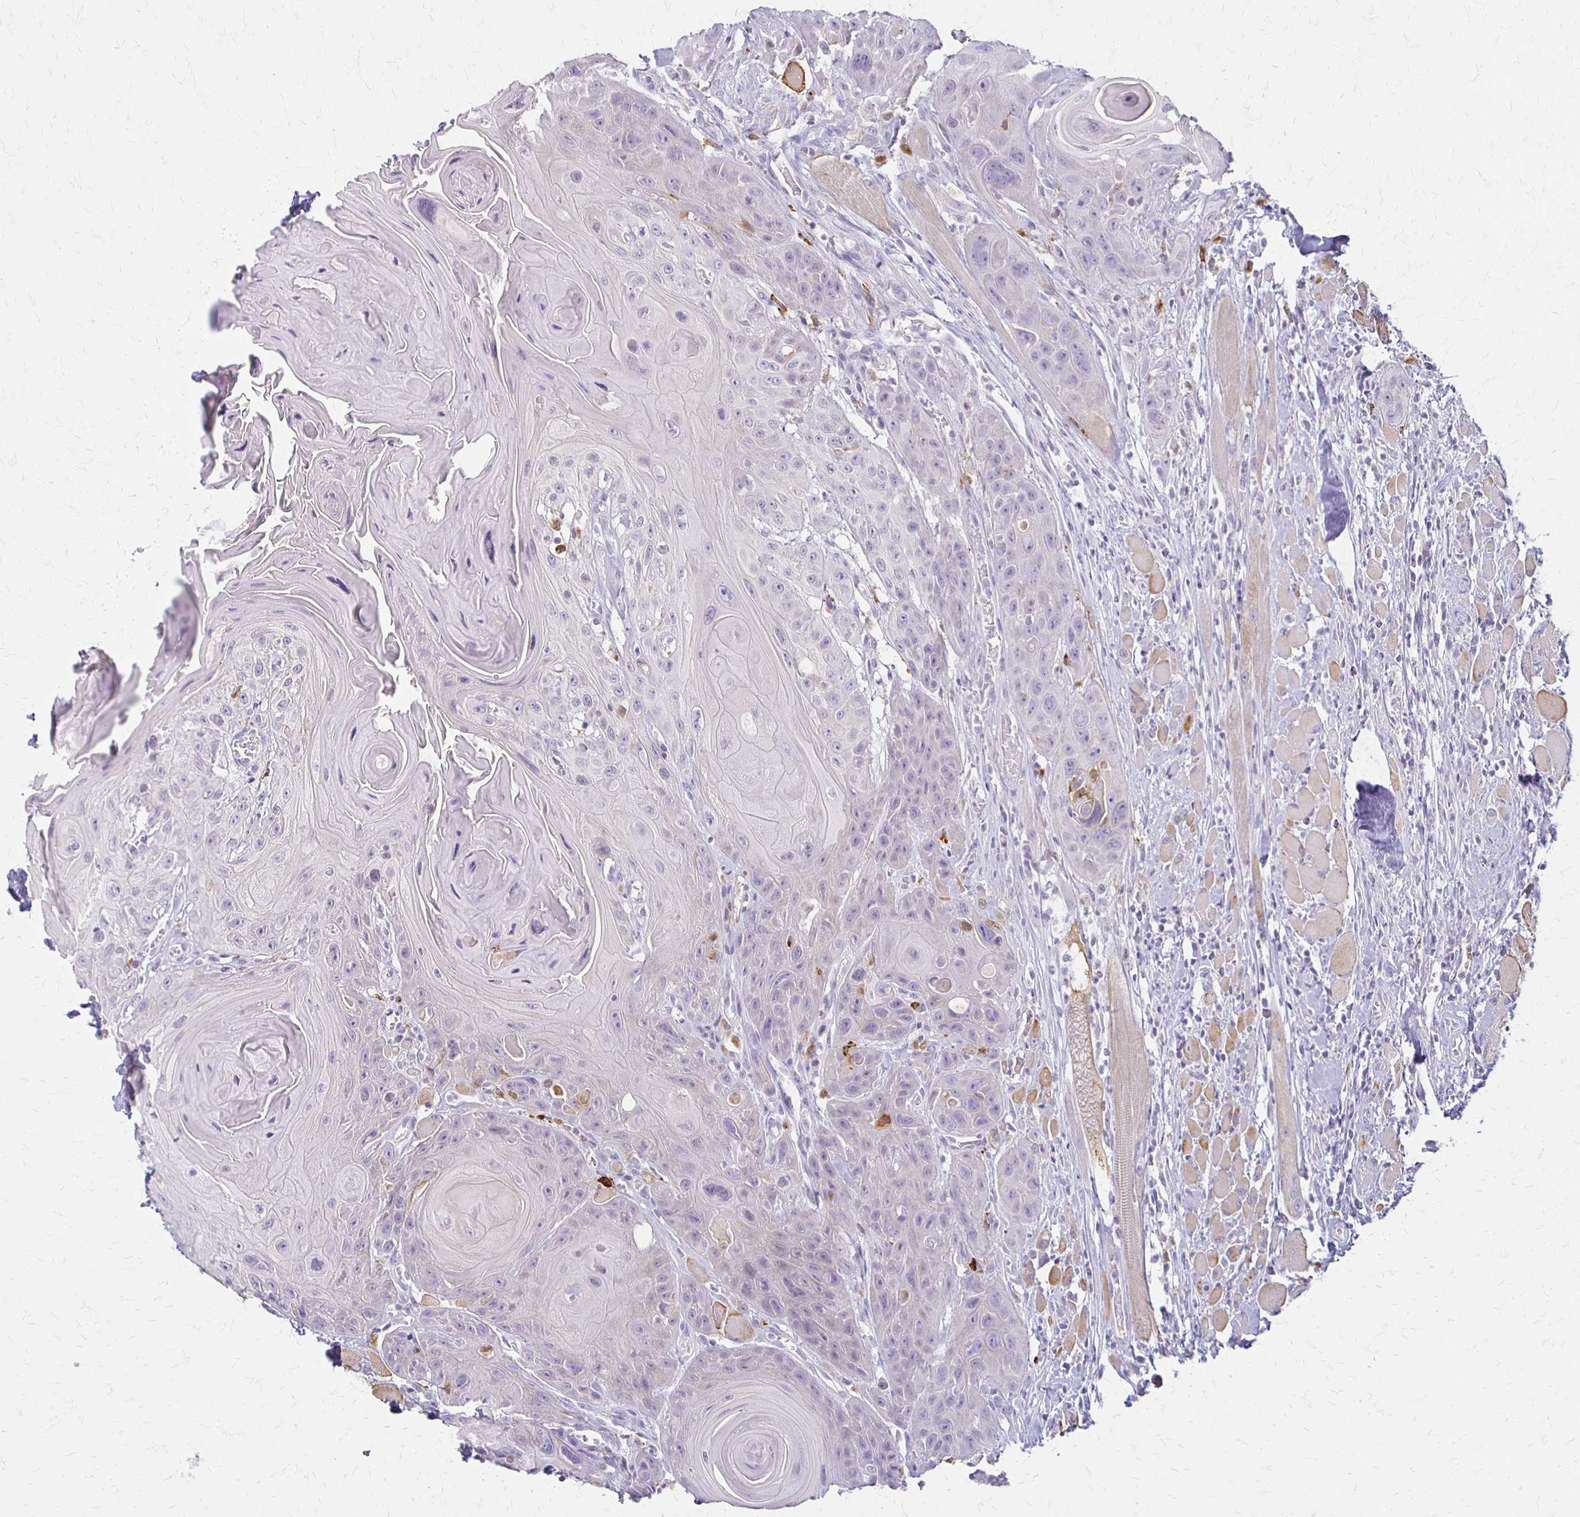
{"staining": {"intensity": "negative", "quantity": "none", "location": "none"}, "tissue": "head and neck cancer", "cell_type": "Tumor cells", "image_type": "cancer", "snomed": [{"axis": "morphology", "description": "Squamous cell carcinoma, NOS"}, {"axis": "topography", "description": "Head-Neck"}], "caption": "IHC of human head and neck cancer (squamous cell carcinoma) shows no positivity in tumor cells.", "gene": "ACP5", "patient": {"sex": "female", "age": 59}}